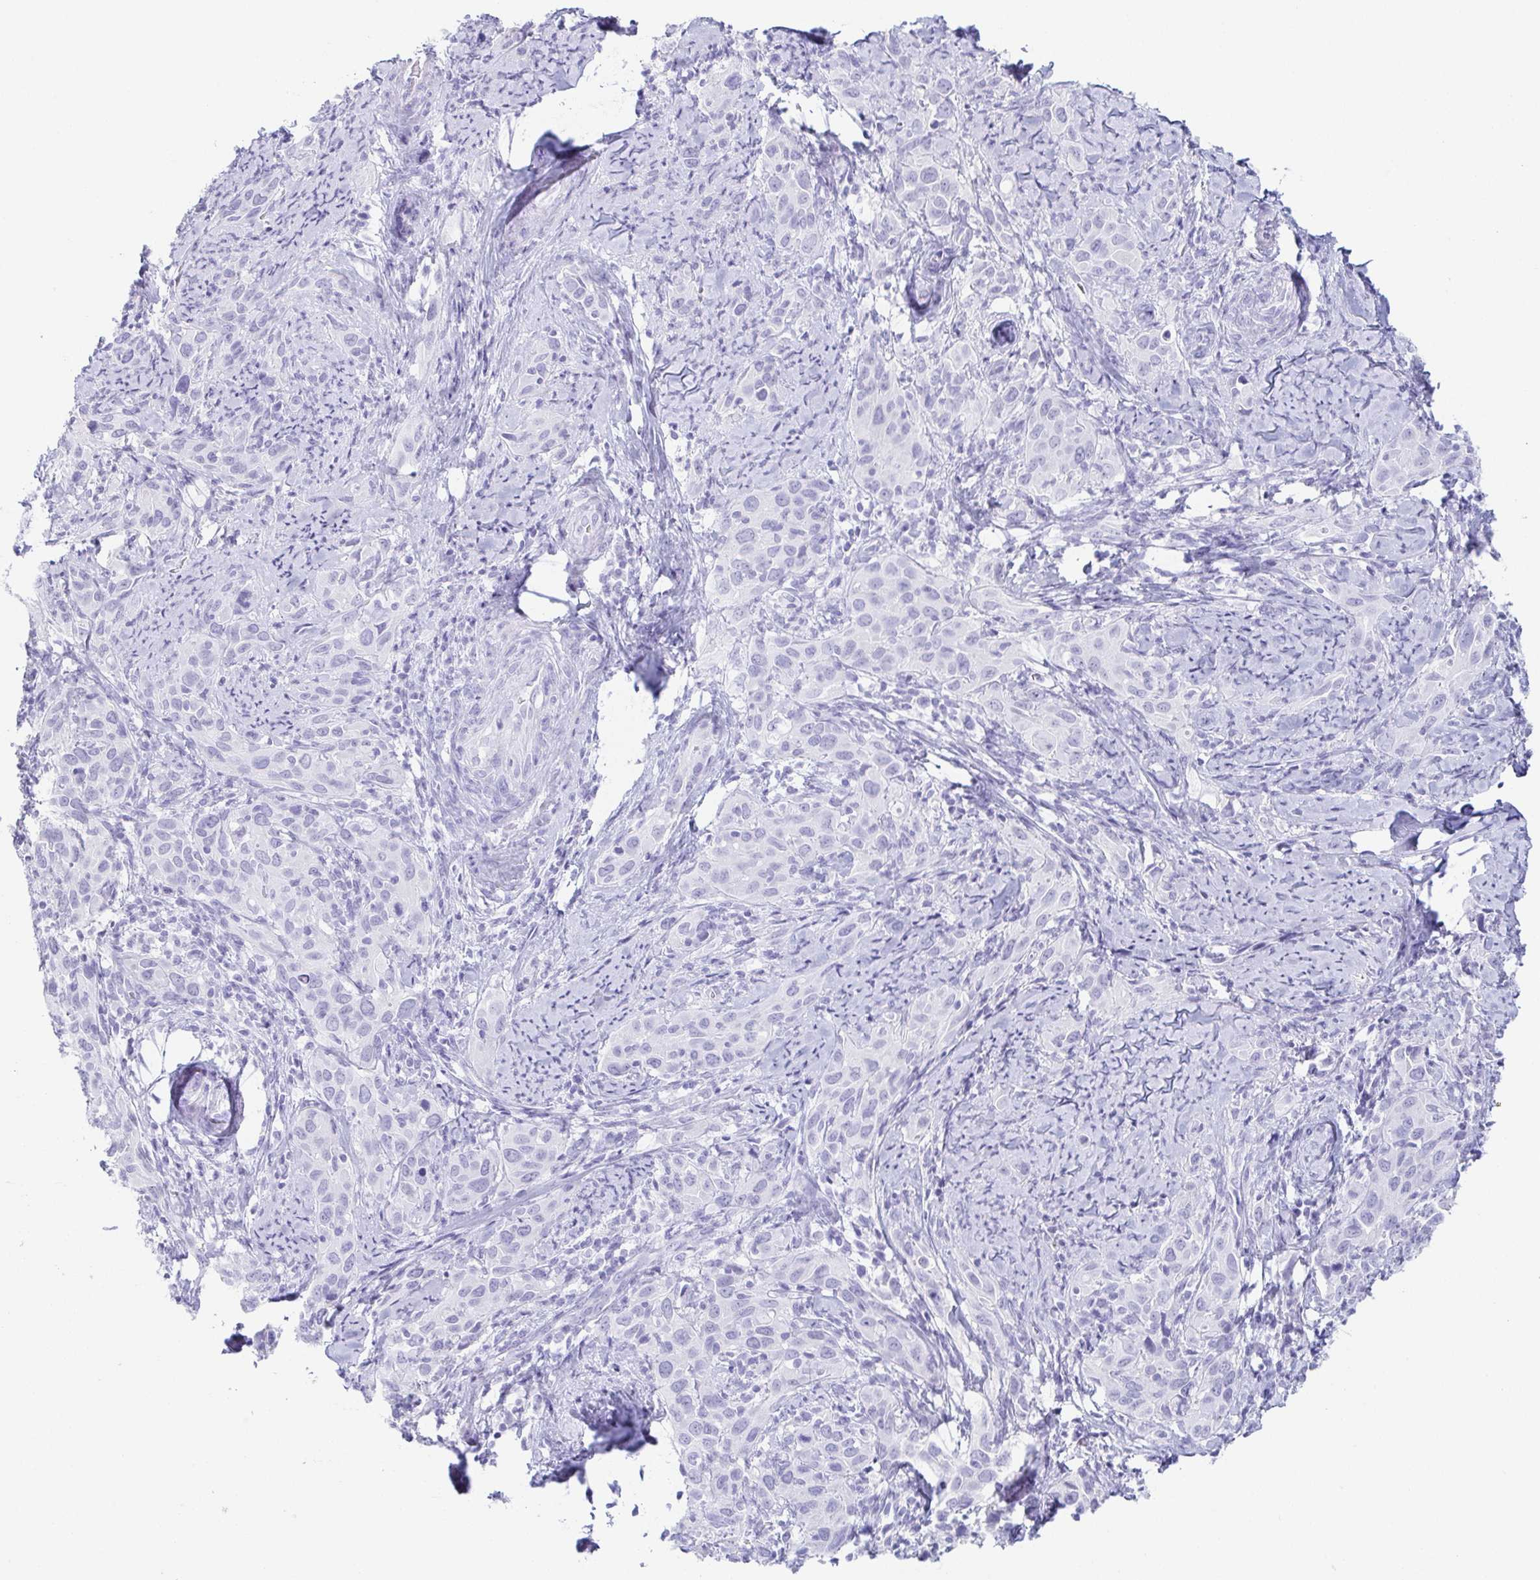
{"staining": {"intensity": "negative", "quantity": "none", "location": "none"}, "tissue": "cervical cancer", "cell_type": "Tumor cells", "image_type": "cancer", "snomed": [{"axis": "morphology", "description": "Squamous cell carcinoma, NOS"}, {"axis": "topography", "description": "Cervix"}], "caption": "Tumor cells show no significant expression in cervical squamous cell carcinoma.", "gene": "ZG16B", "patient": {"sex": "female", "age": 51}}